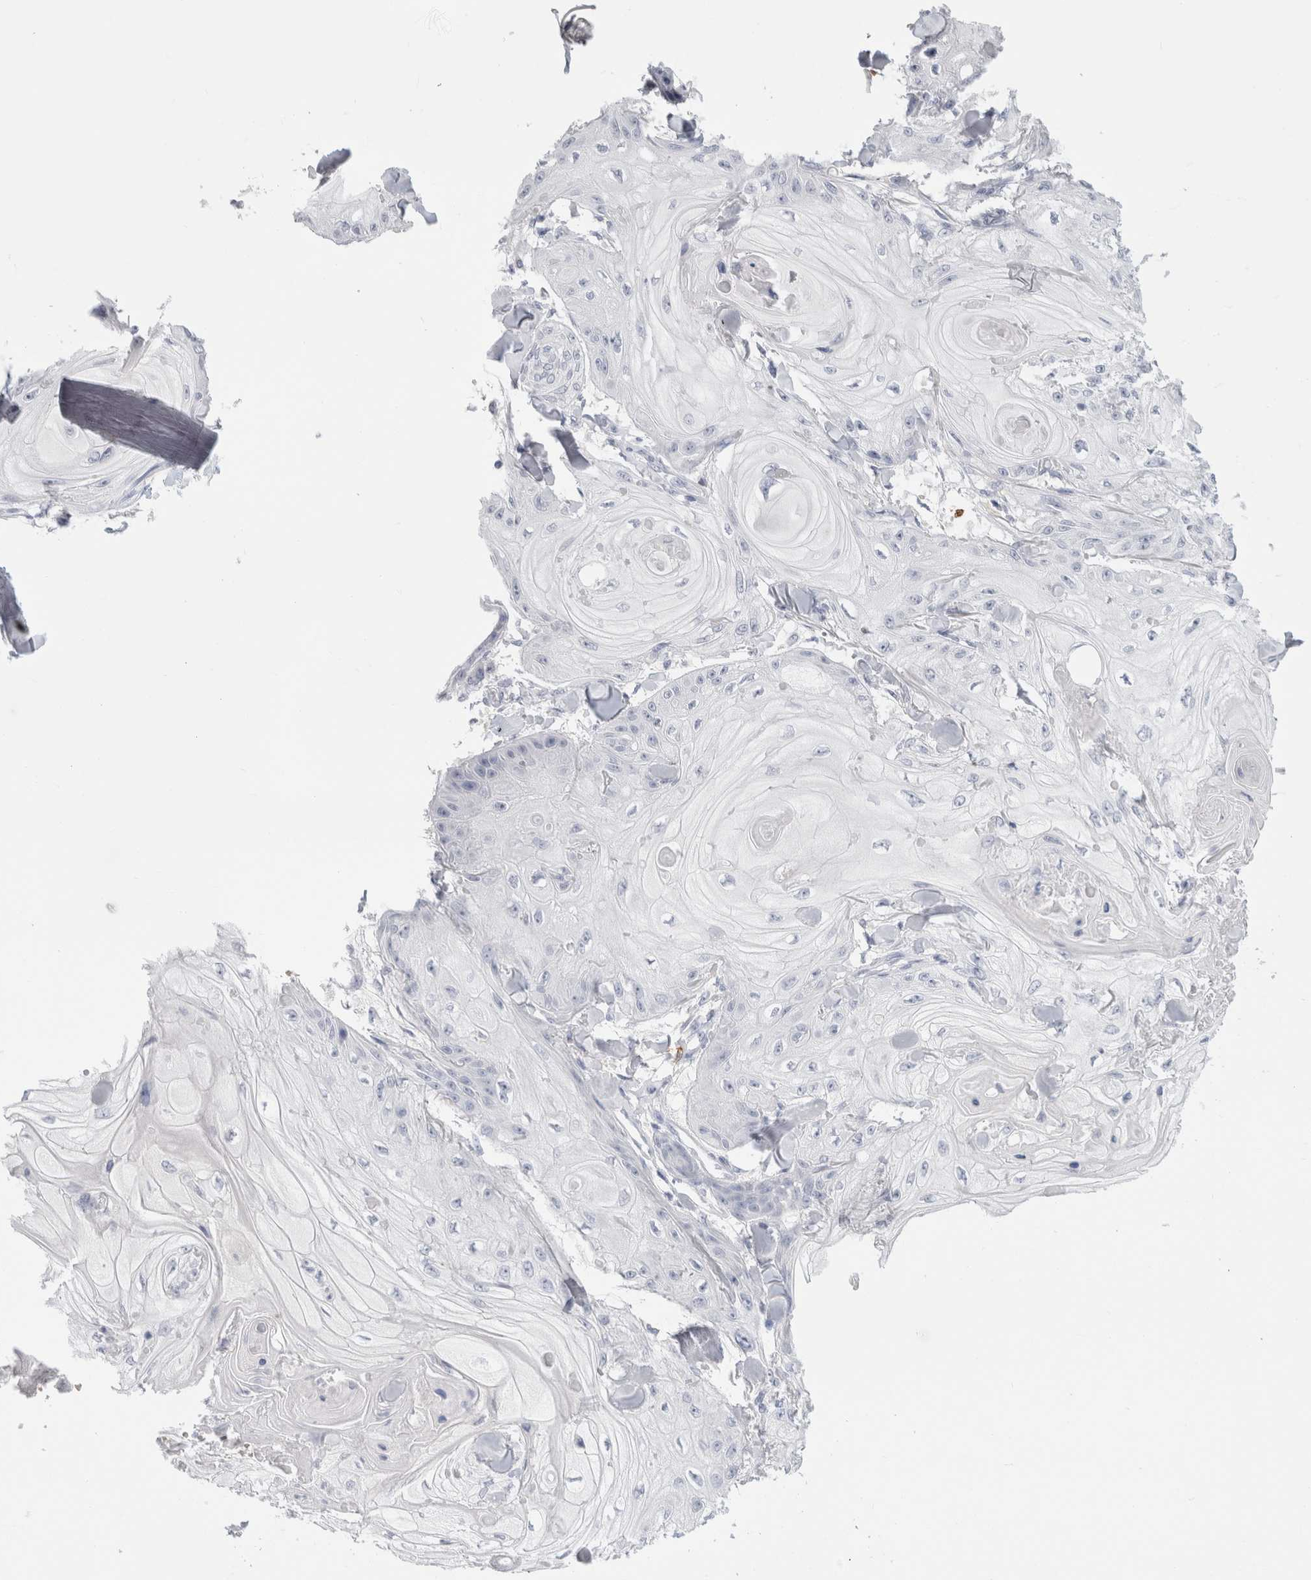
{"staining": {"intensity": "negative", "quantity": "none", "location": "none"}, "tissue": "skin cancer", "cell_type": "Tumor cells", "image_type": "cancer", "snomed": [{"axis": "morphology", "description": "Squamous cell carcinoma, NOS"}, {"axis": "topography", "description": "Skin"}], "caption": "High magnification brightfield microscopy of skin cancer (squamous cell carcinoma) stained with DAB (3,3'-diaminobenzidine) (brown) and counterstained with hematoxylin (blue): tumor cells show no significant staining.", "gene": "CD38", "patient": {"sex": "male", "age": 74}}